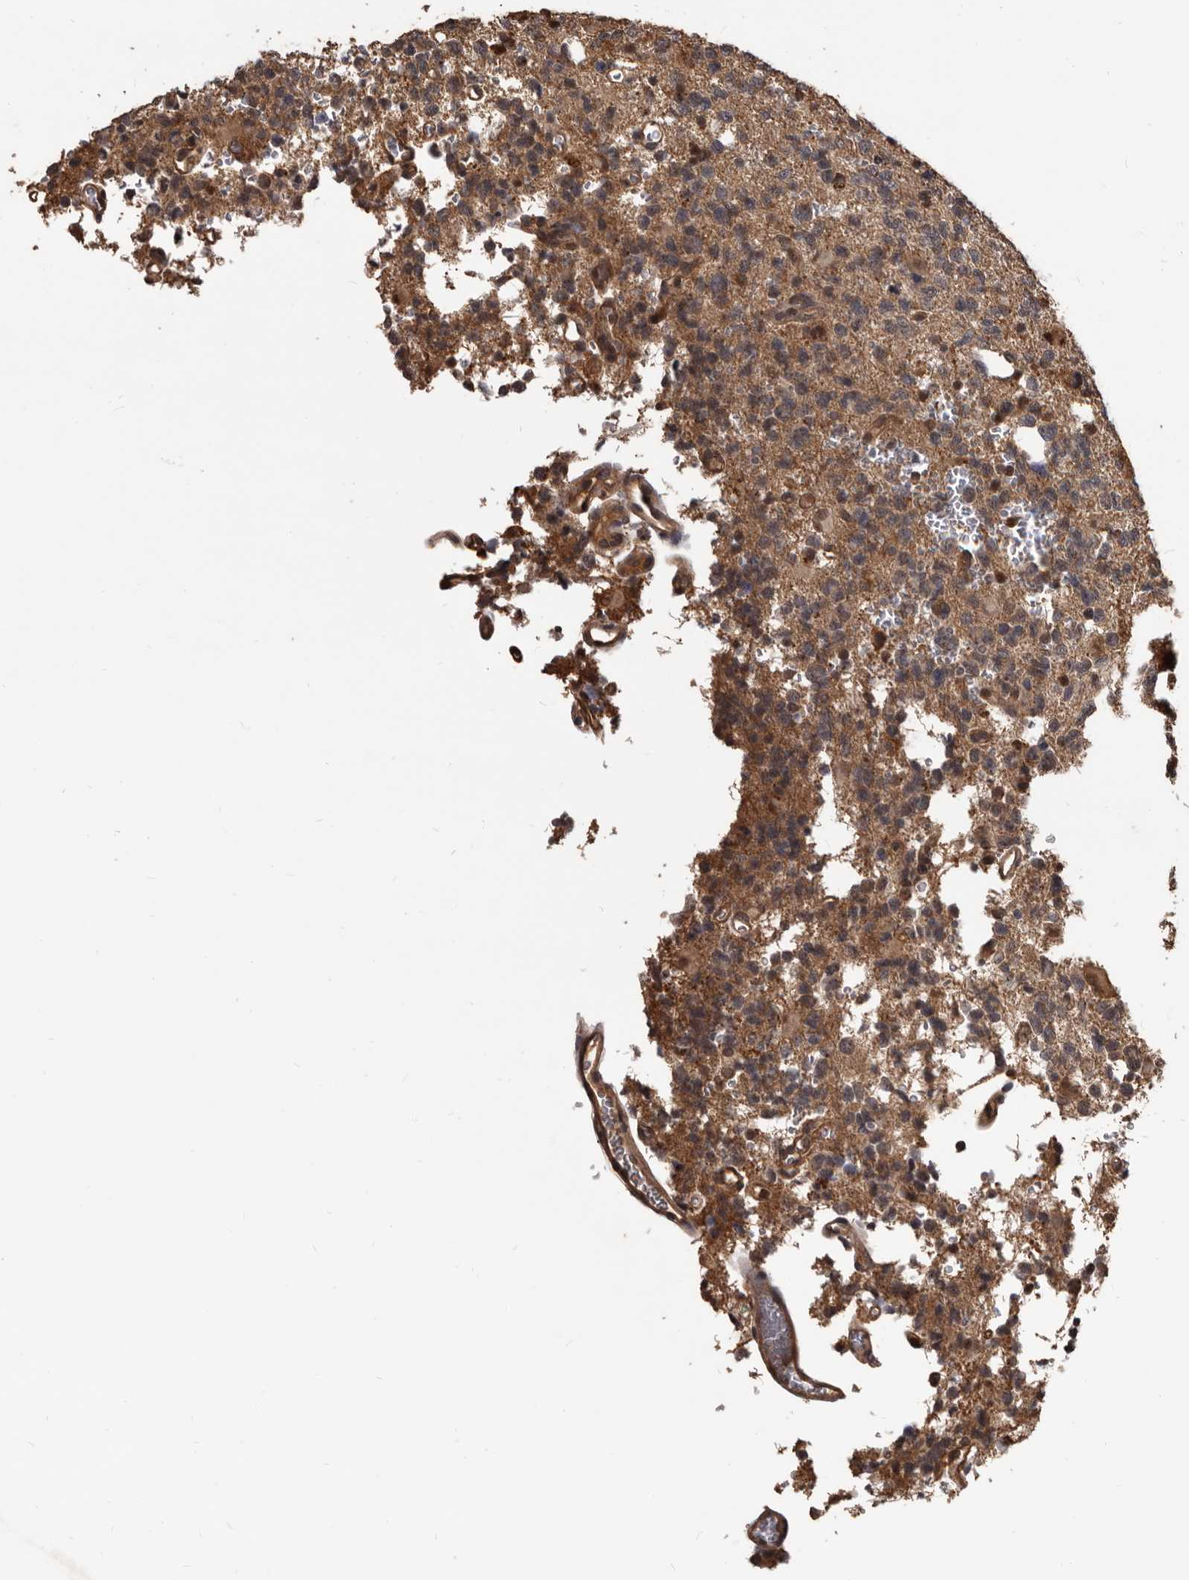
{"staining": {"intensity": "weak", "quantity": ">75%", "location": "cytoplasmic/membranous,nuclear"}, "tissue": "glioma", "cell_type": "Tumor cells", "image_type": "cancer", "snomed": [{"axis": "morphology", "description": "Glioma, malignant, High grade"}, {"axis": "topography", "description": "Brain"}], "caption": "Glioma stained with DAB immunohistochemistry demonstrates low levels of weak cytoplasmic/membranous and nuclear staining in about >75% of tumor cells. The protein is stained brown, and the nuclei are stained in blue (DAB (3,3'-diaminobenzidine) IHC with brightfield microscopy, high magnification).", "gene": "AHR", "patient": {"sex": "female", "age": 62}}